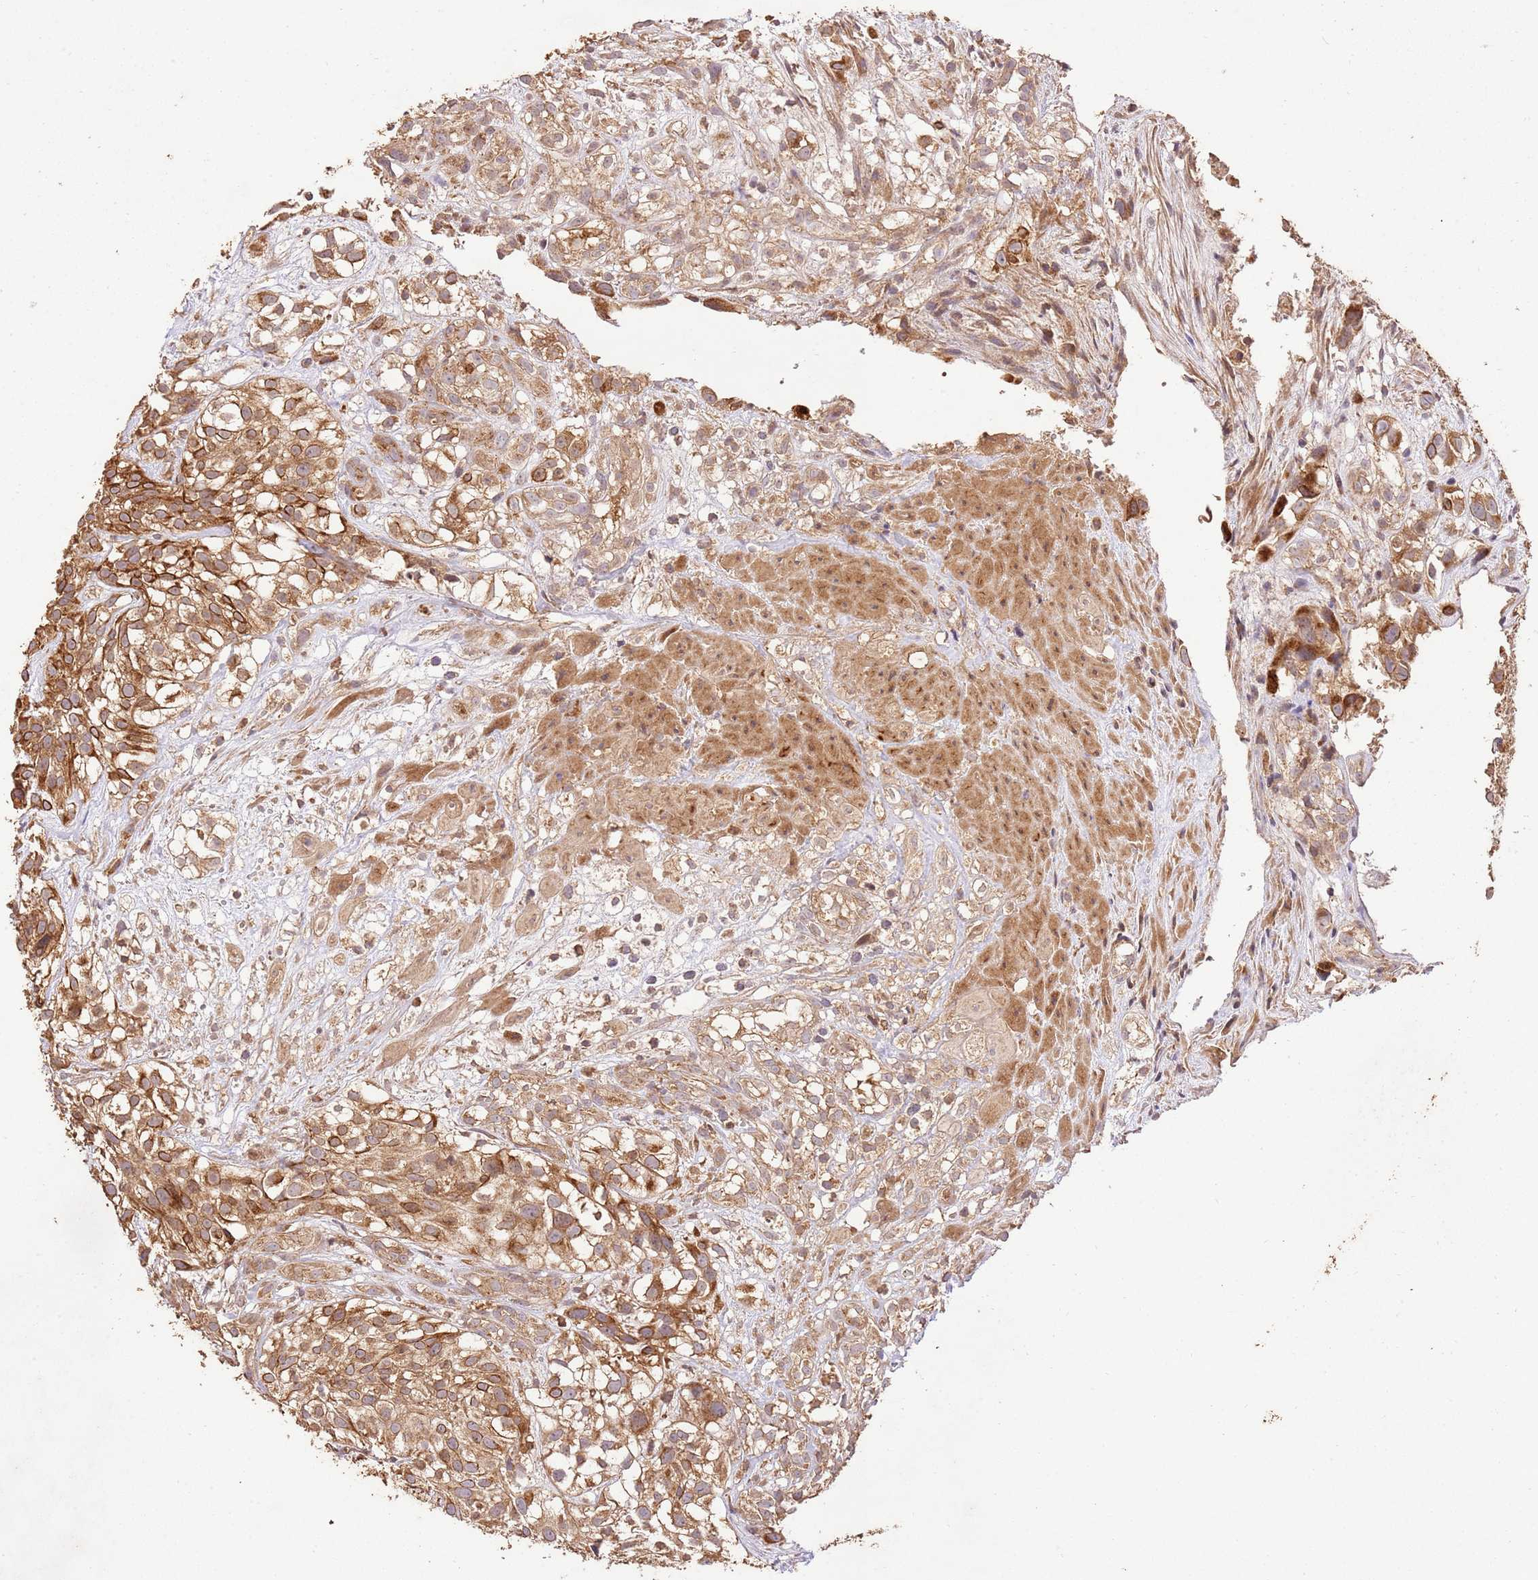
{"staining": {"intensity": "strong", "quantity": ">75%", "location": "cytoplasmic/membranous"}, "tissue": "urothelial cancer", "cell_type": "Tumor cells", "image_type": "cancer", "snomed": [{"axis": "morphology", "description": "Urothelial carcinoma, High grade"}, {"axis": "topography", "description": "Urinary bladder"}], "caption": "The photomicrograph exhibits staining of high-grade urothelial carcinoma, revealing strong cytoplasmic/membranous protein expression (brown color) within tumor cells.", "gene": "LRRC28", "patient": {"sex": "male", "age": 56}}